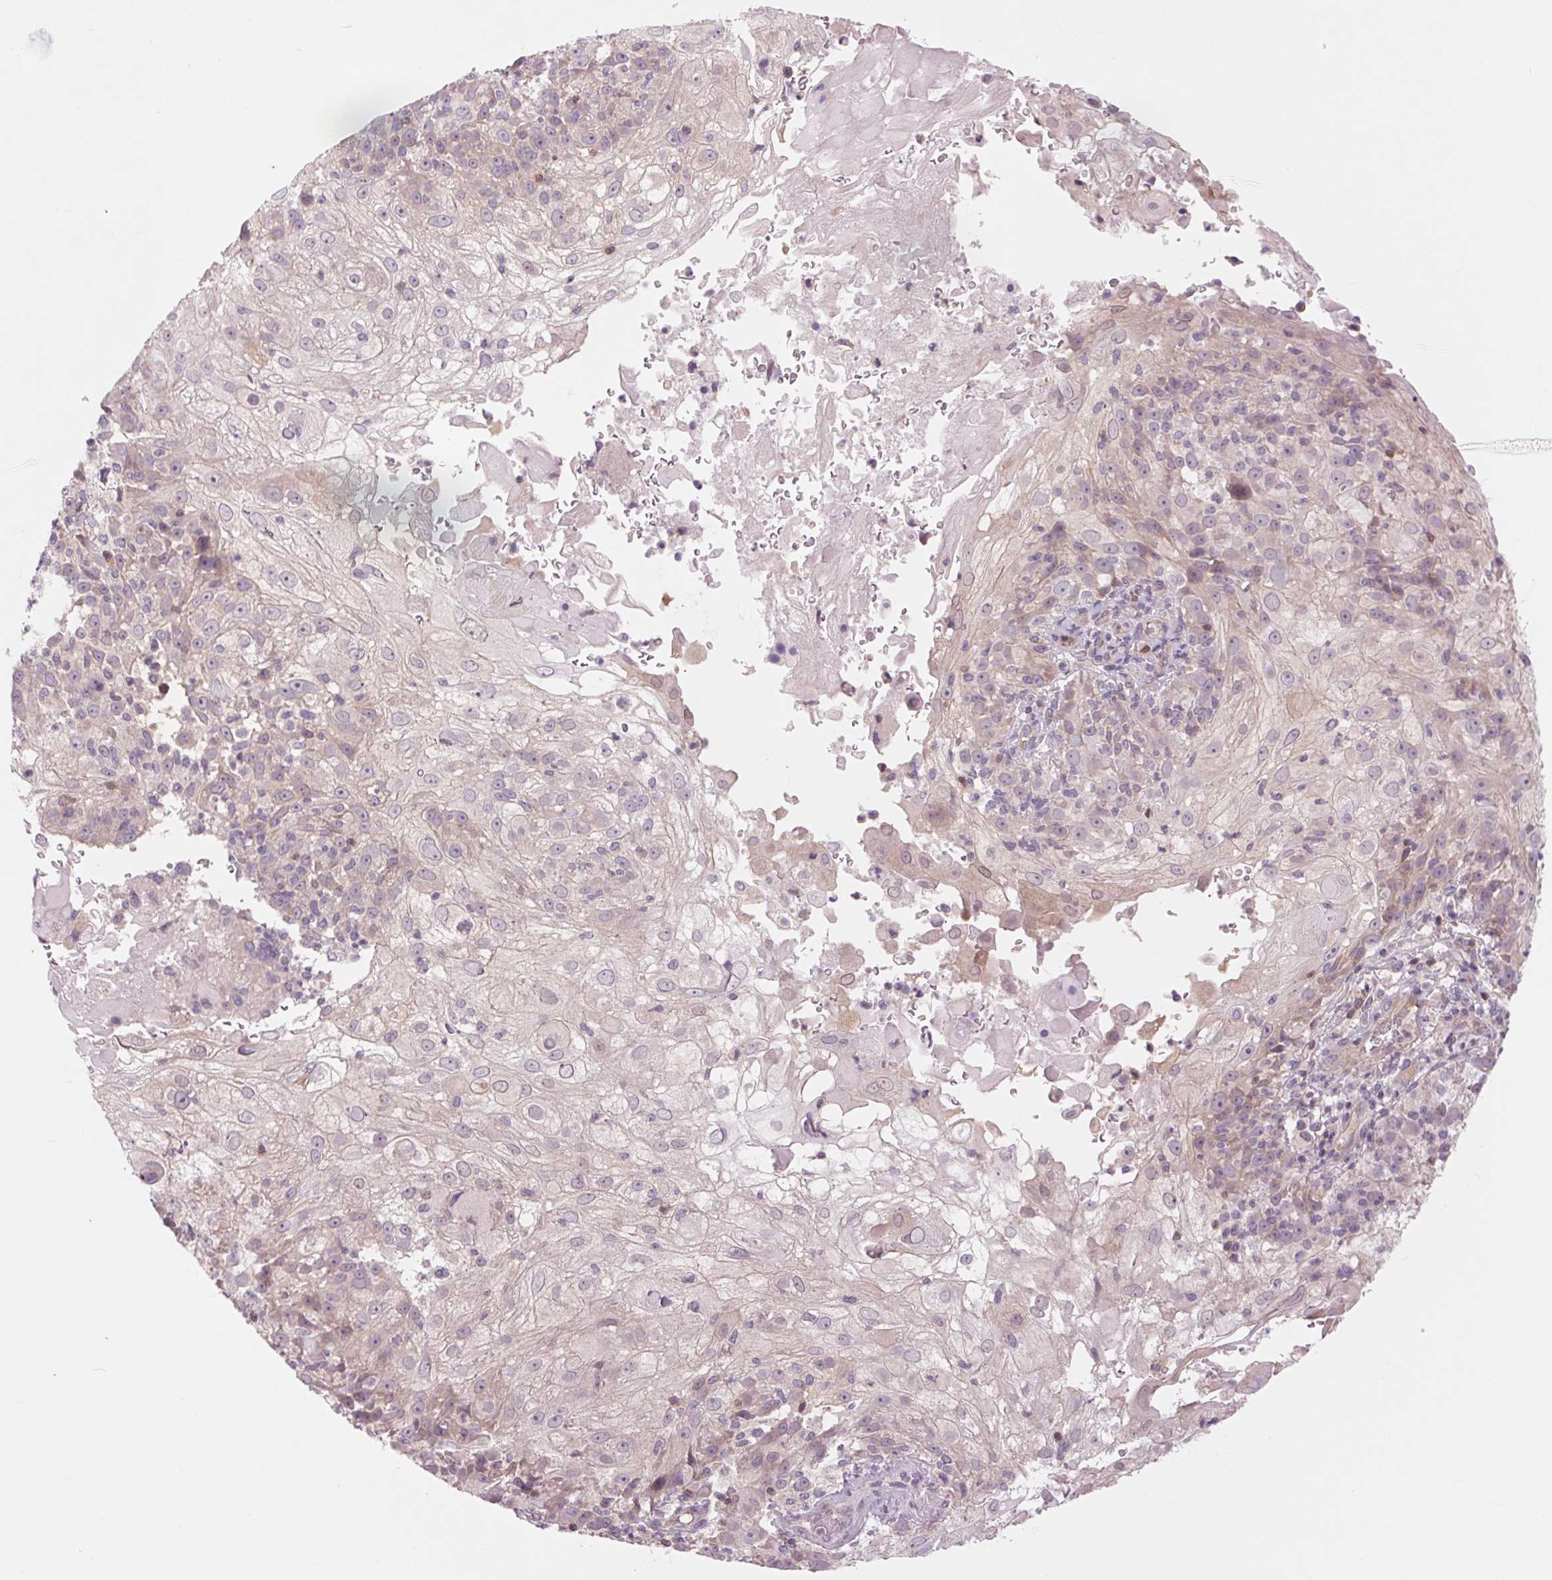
{"staining": {"intensity": "negative", "quantity": "none", "location": "none"}, "tissue": "skin cancer", "cell_type": "Tumor cells", "image_type": "cancer", "snomed": [{"axis": "morphology", "description": "Normal tissue, NOS"}, {"axis": "morphology", "description": "Squamous cell carcinoma, NOS"}, {"axis": "topography", "description": "Skin"}], "caption": "Immunohistochemical staining of human skin squamous cell carcinoma reveals no significant positivity in tumor cells.", "gene": "SH3RF2", "patient": {"sex": "female", "age": 83}}